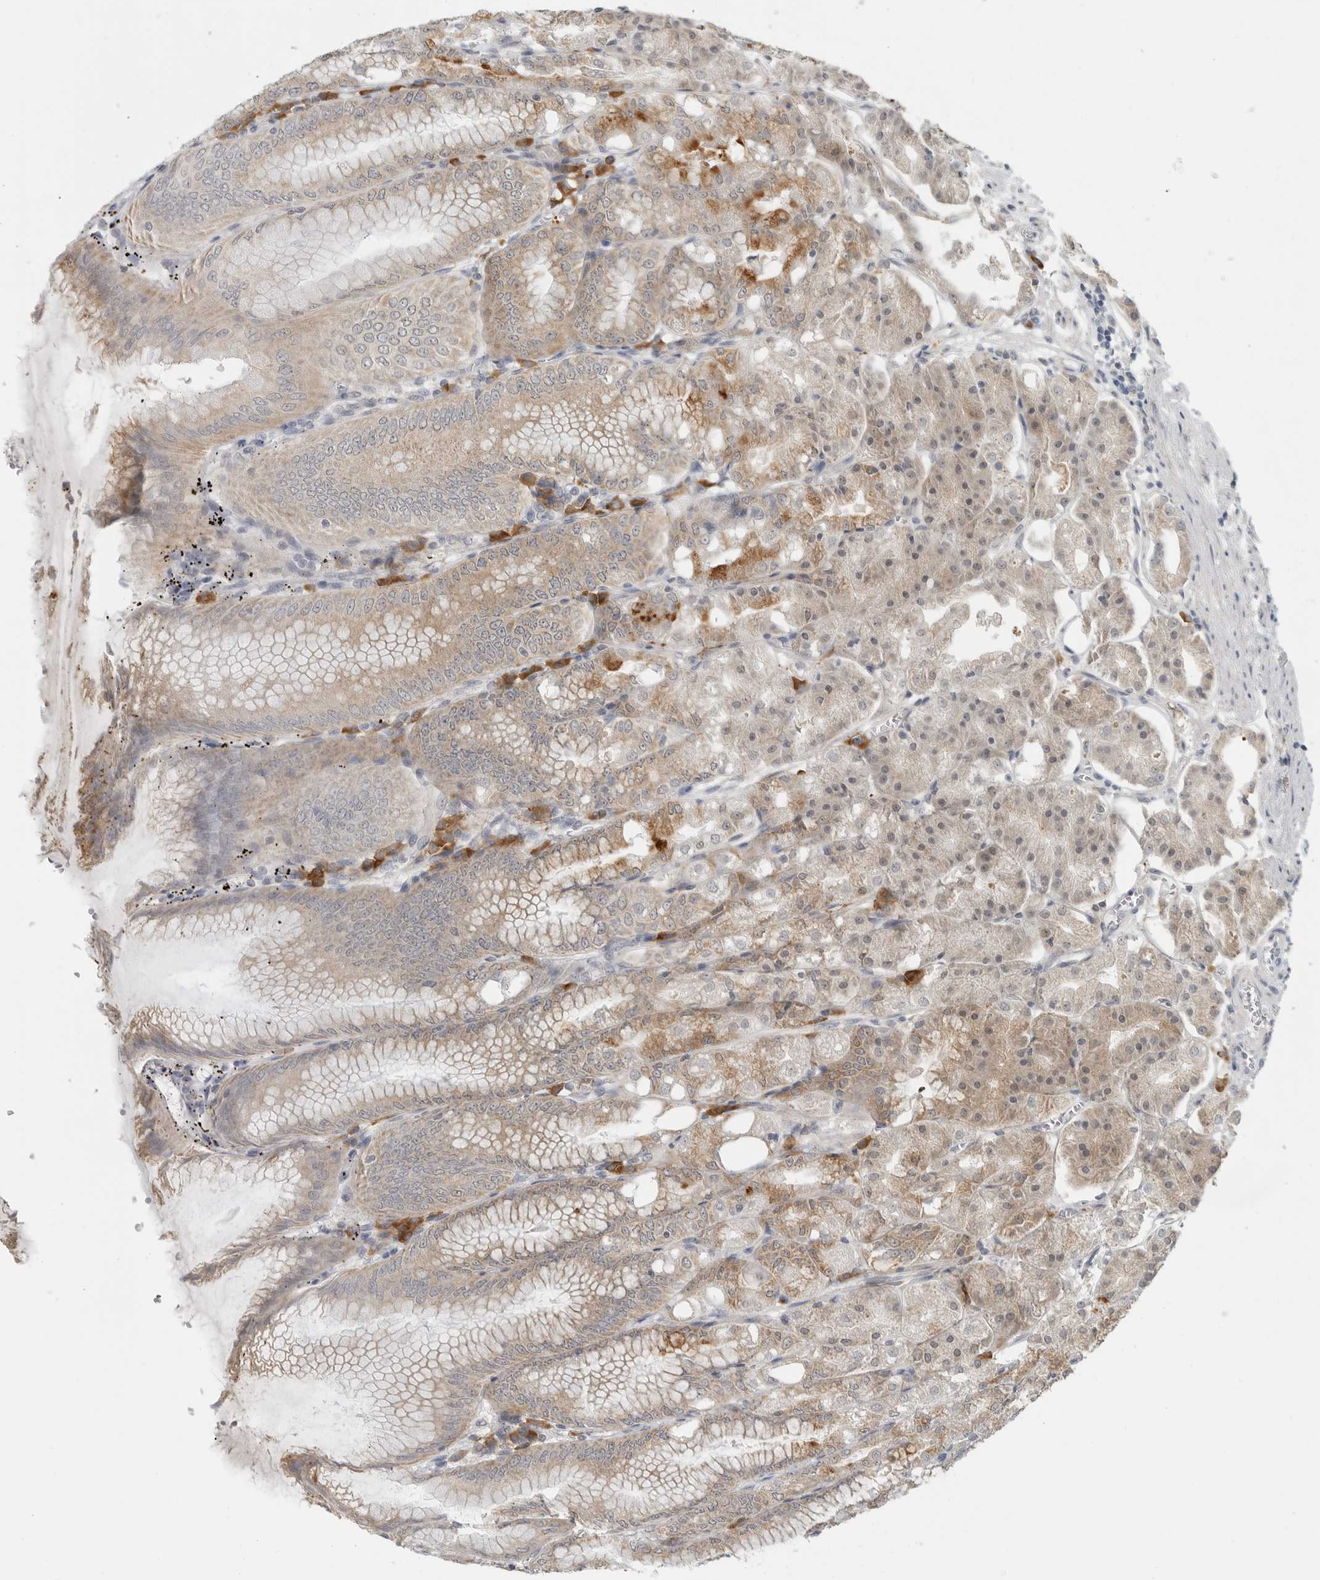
{"staining": {"intensity": "moderate", "quantity": "25%-75%", "location": "cytoplasmic/membranous"}, "tissue": "stomach", "cell_type": "Glandular cells", "image_type": "normal", "snomed": [{"axis": "morphology", "description": "Normal tissue, NOS"}, {"axis": "topography", "description": "Stomach, lower"}], "caption": "Immunohistochemistry (IHC) (DAB (3,3'-diaminobenzidine)) staining of benign human stomach reveals moderate cytoplasmic/membranous protein expression in approximately 25%-75% of glandular cells.", "gene": "IL12RB2", "patient": {"sex": "male", "age": 71}}